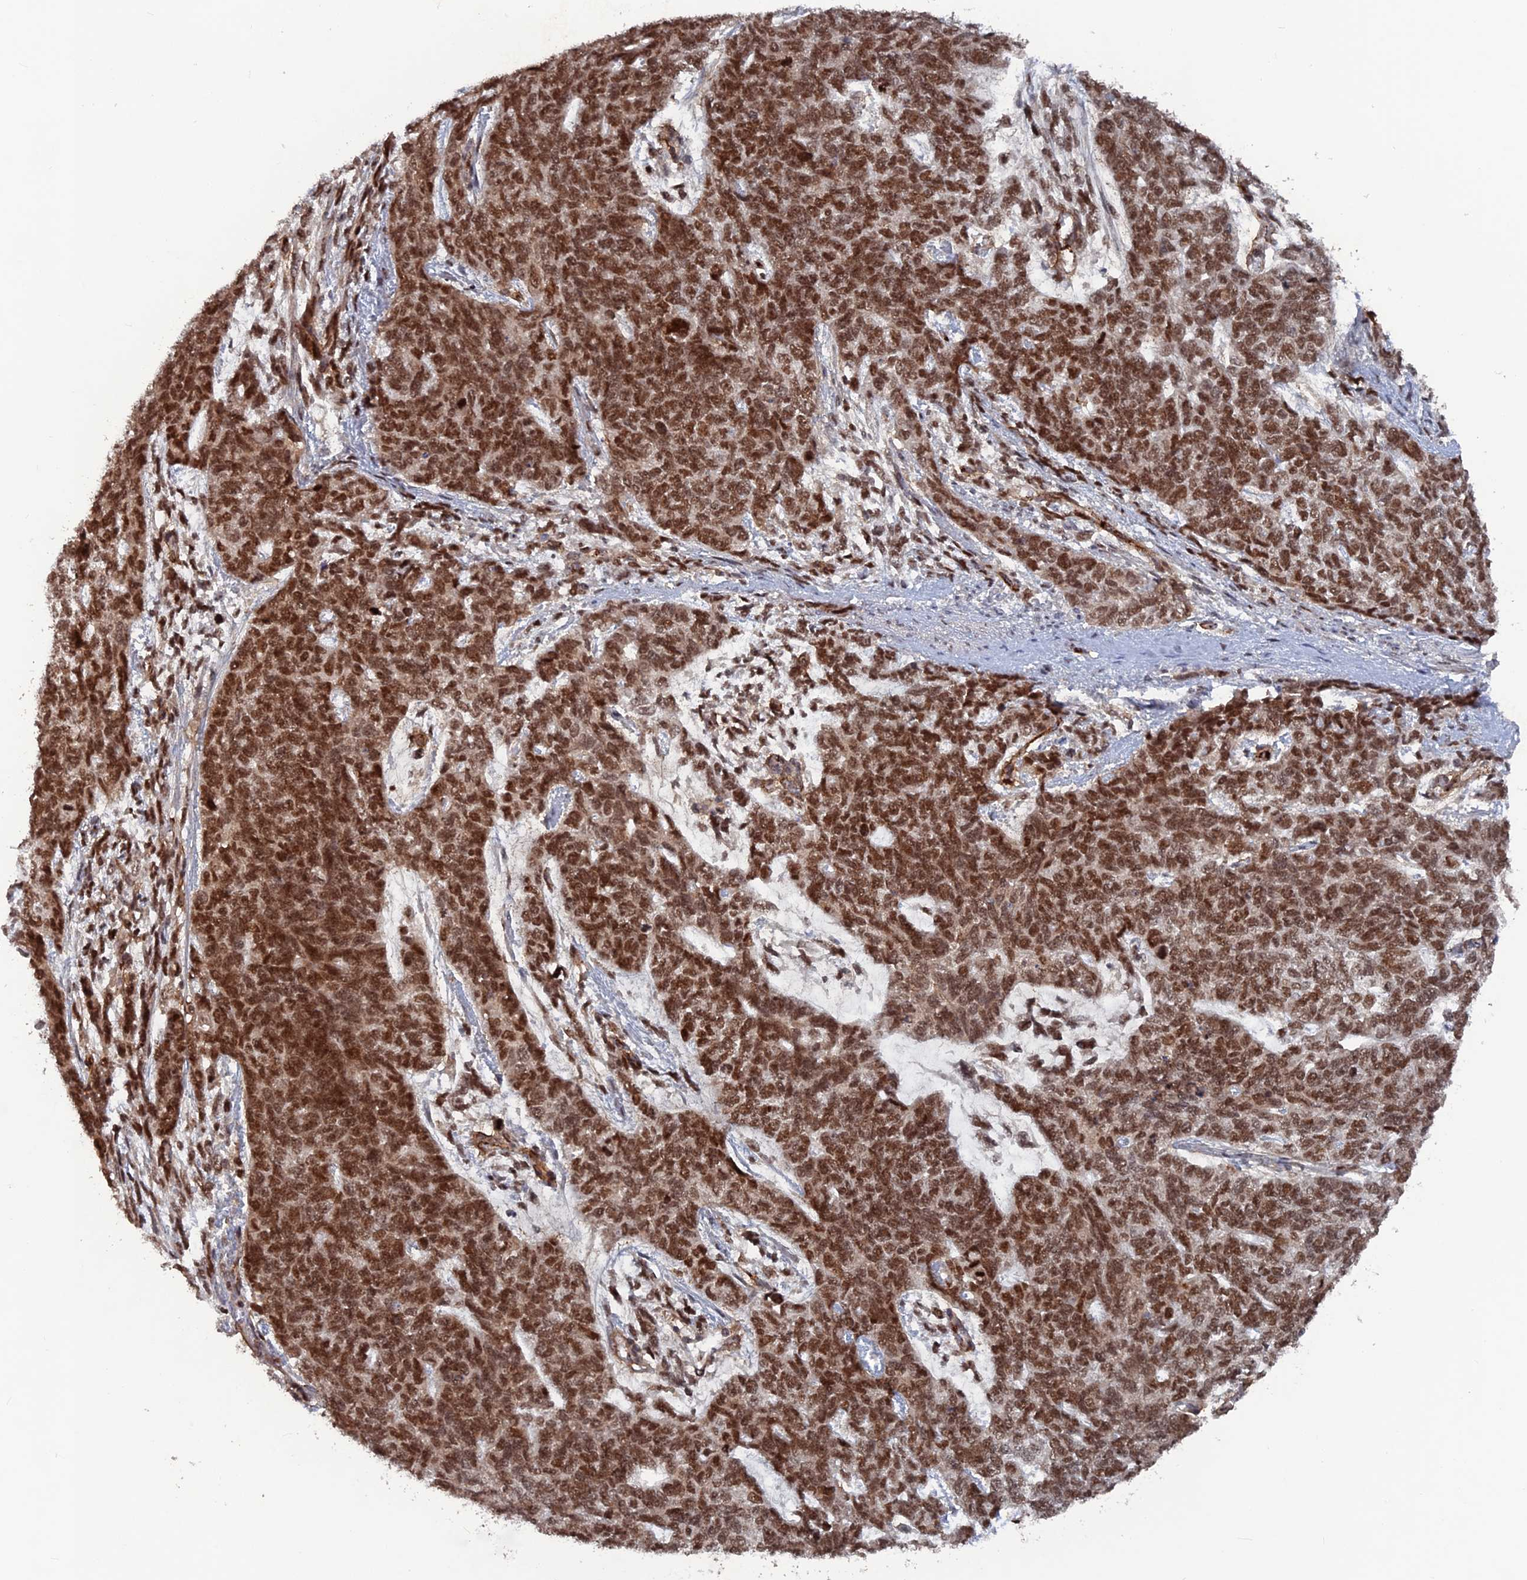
{"staining": {"intensity": "strong", "quantity": ">75%", "location": "nuclear"}, "tissue": "cervical cancer", "cell_type": "Tumor cells", "image_type": "cancer", "snomed": [{"axis": "morphology", "description": "Squamous cell carcinoma, NOS"}, {"axis": "topography", "description": "Cervix"}], "caption": "This histopathology image exhibits immunohistochemistry (IHC) staining of human cervical squamous cell carcinoma, with high strong nuclear positivity in about >75% of tumor cells.", "gene": "SH3D21", "patient": {"sex": "female", "age": 63}}